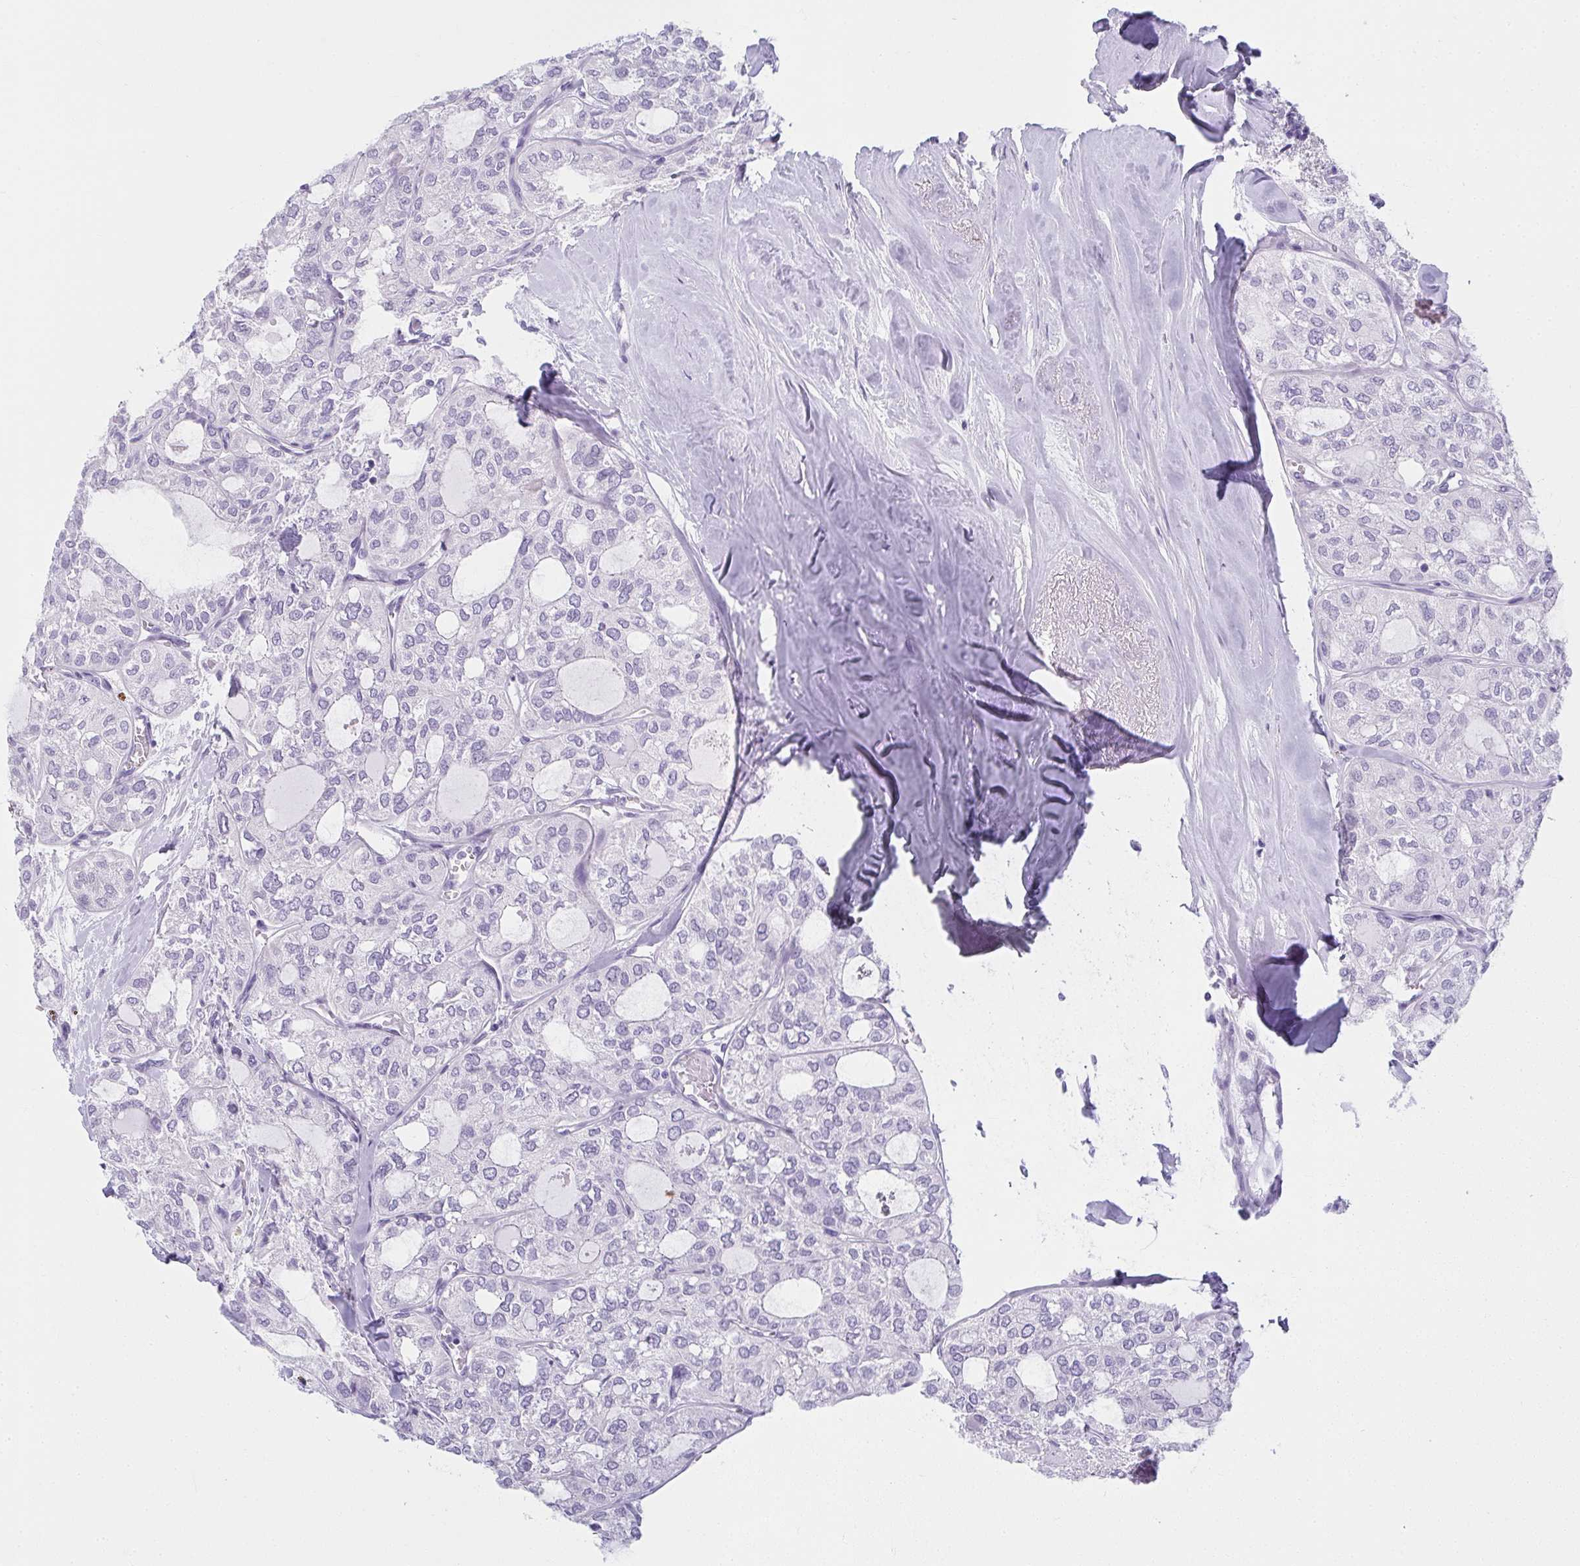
{"staining": {"intensity": "negative", "quantity": "none", "location": "none"}, "tissue": "thyroid cancer", "cell_type": "Tumor cells", "image_type": "cancer", "snomed": [{"axis": "morphology", "description": "Follicular adenoma carcinoma, NOS"}, {"axis": "topography", "description": "Thyroid gland"}], "caption": "Immunohistochemistry (IHC) of thyroid cancer (follicular adenoma carcinoma) shows no expression in tumor cells.", "gene": "MOBP", "patient": {"sex": "male", "age": 75}}